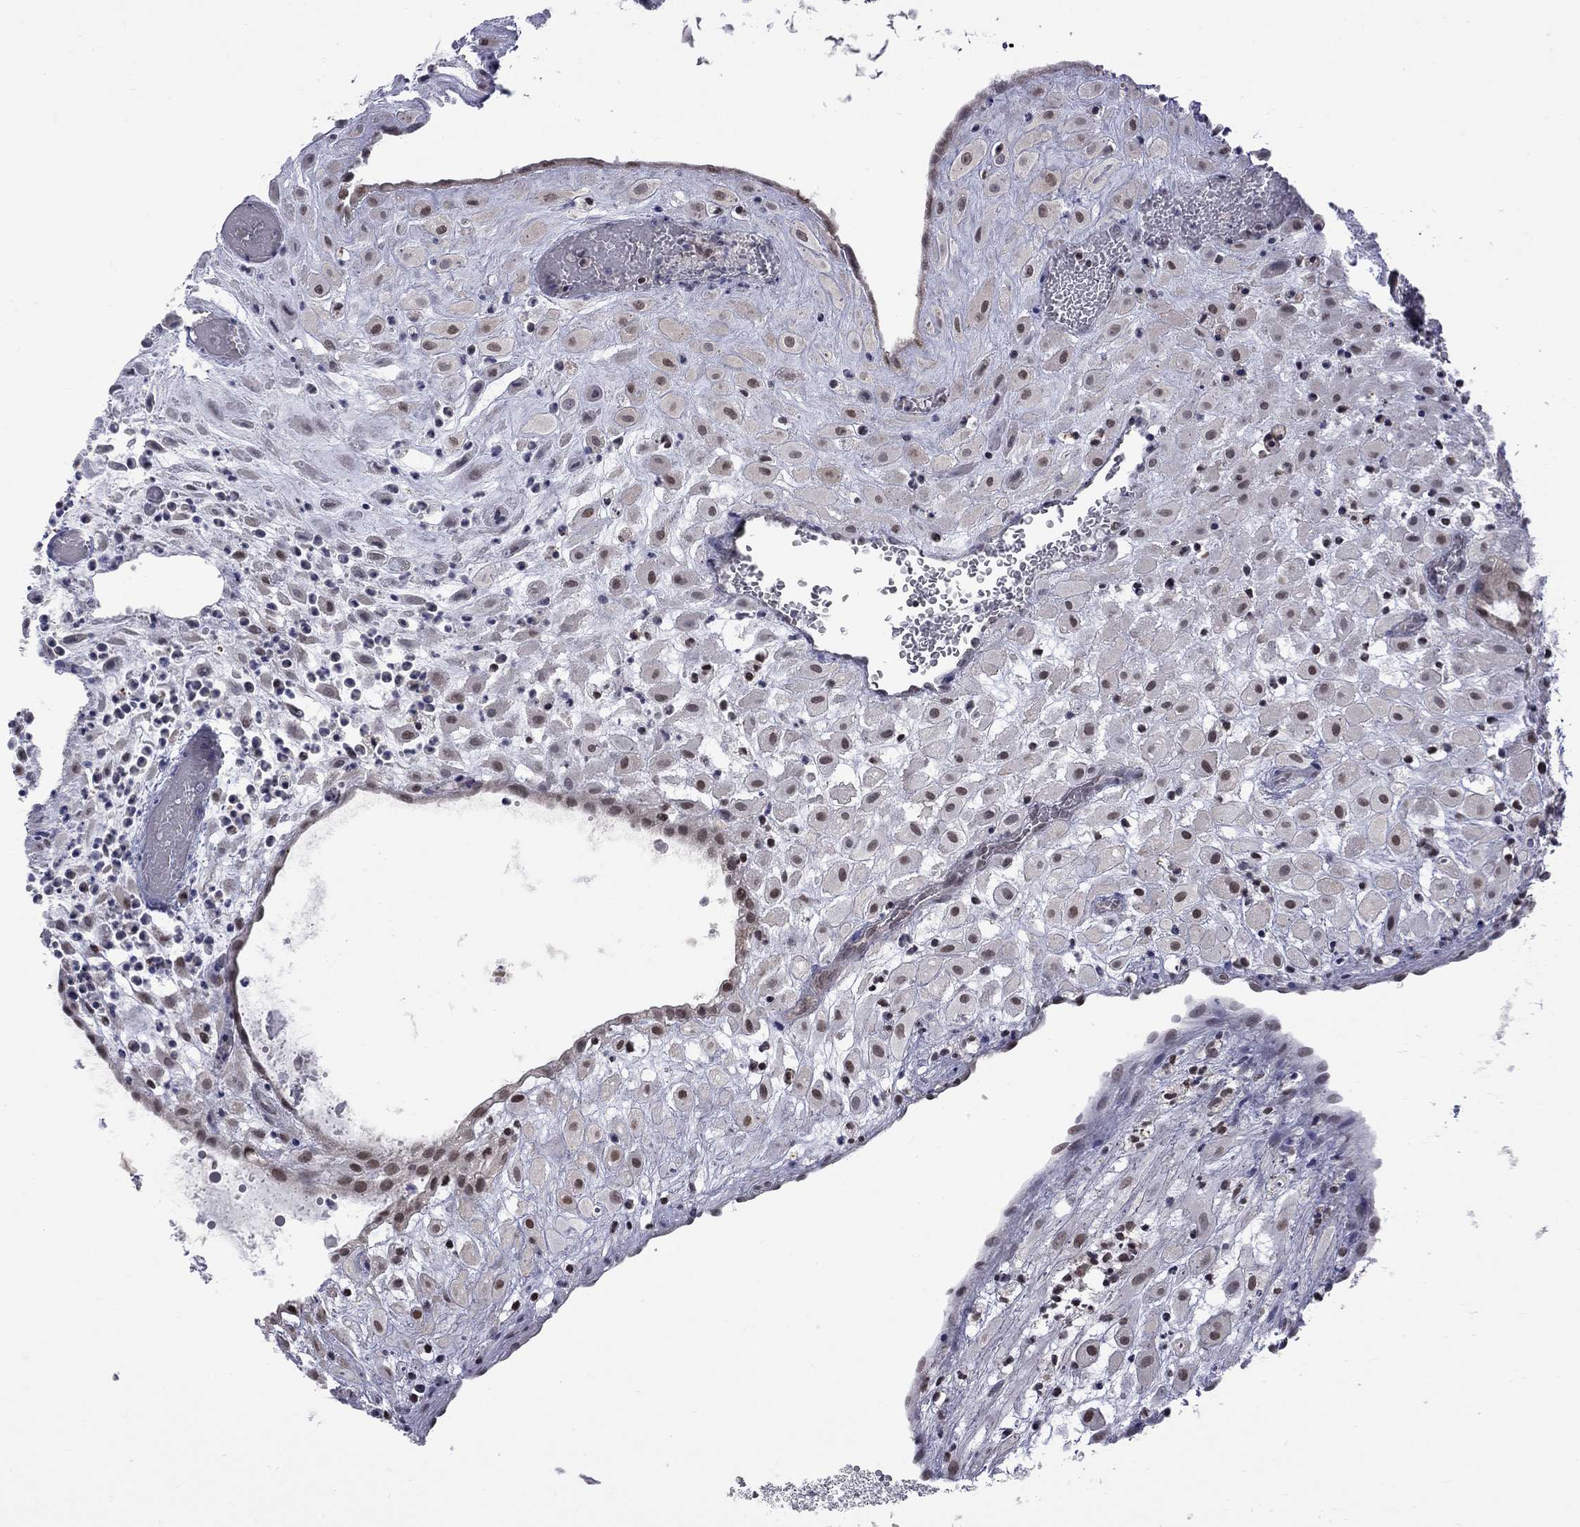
{"staining": {"intensity": "moderate", "quantity": "<25%", "location": "nuclear"}, "tissue": "placenta", "cell_type": "Decidual cells", "image_type": "normal", "snomed": [{"axis": "morphology", "description": "Normal tissue, NOS"}, {"axis": "topography", "description": "Placenta"}], "caption": "High-power microscopy captured an immunohistochemistry micrograph of unremarkable placenta, revealing moderate nuclear expression in about <25% of decidual cells.", "gene": "RFWD3", "patient": {"sex": "female", "age": 24}}